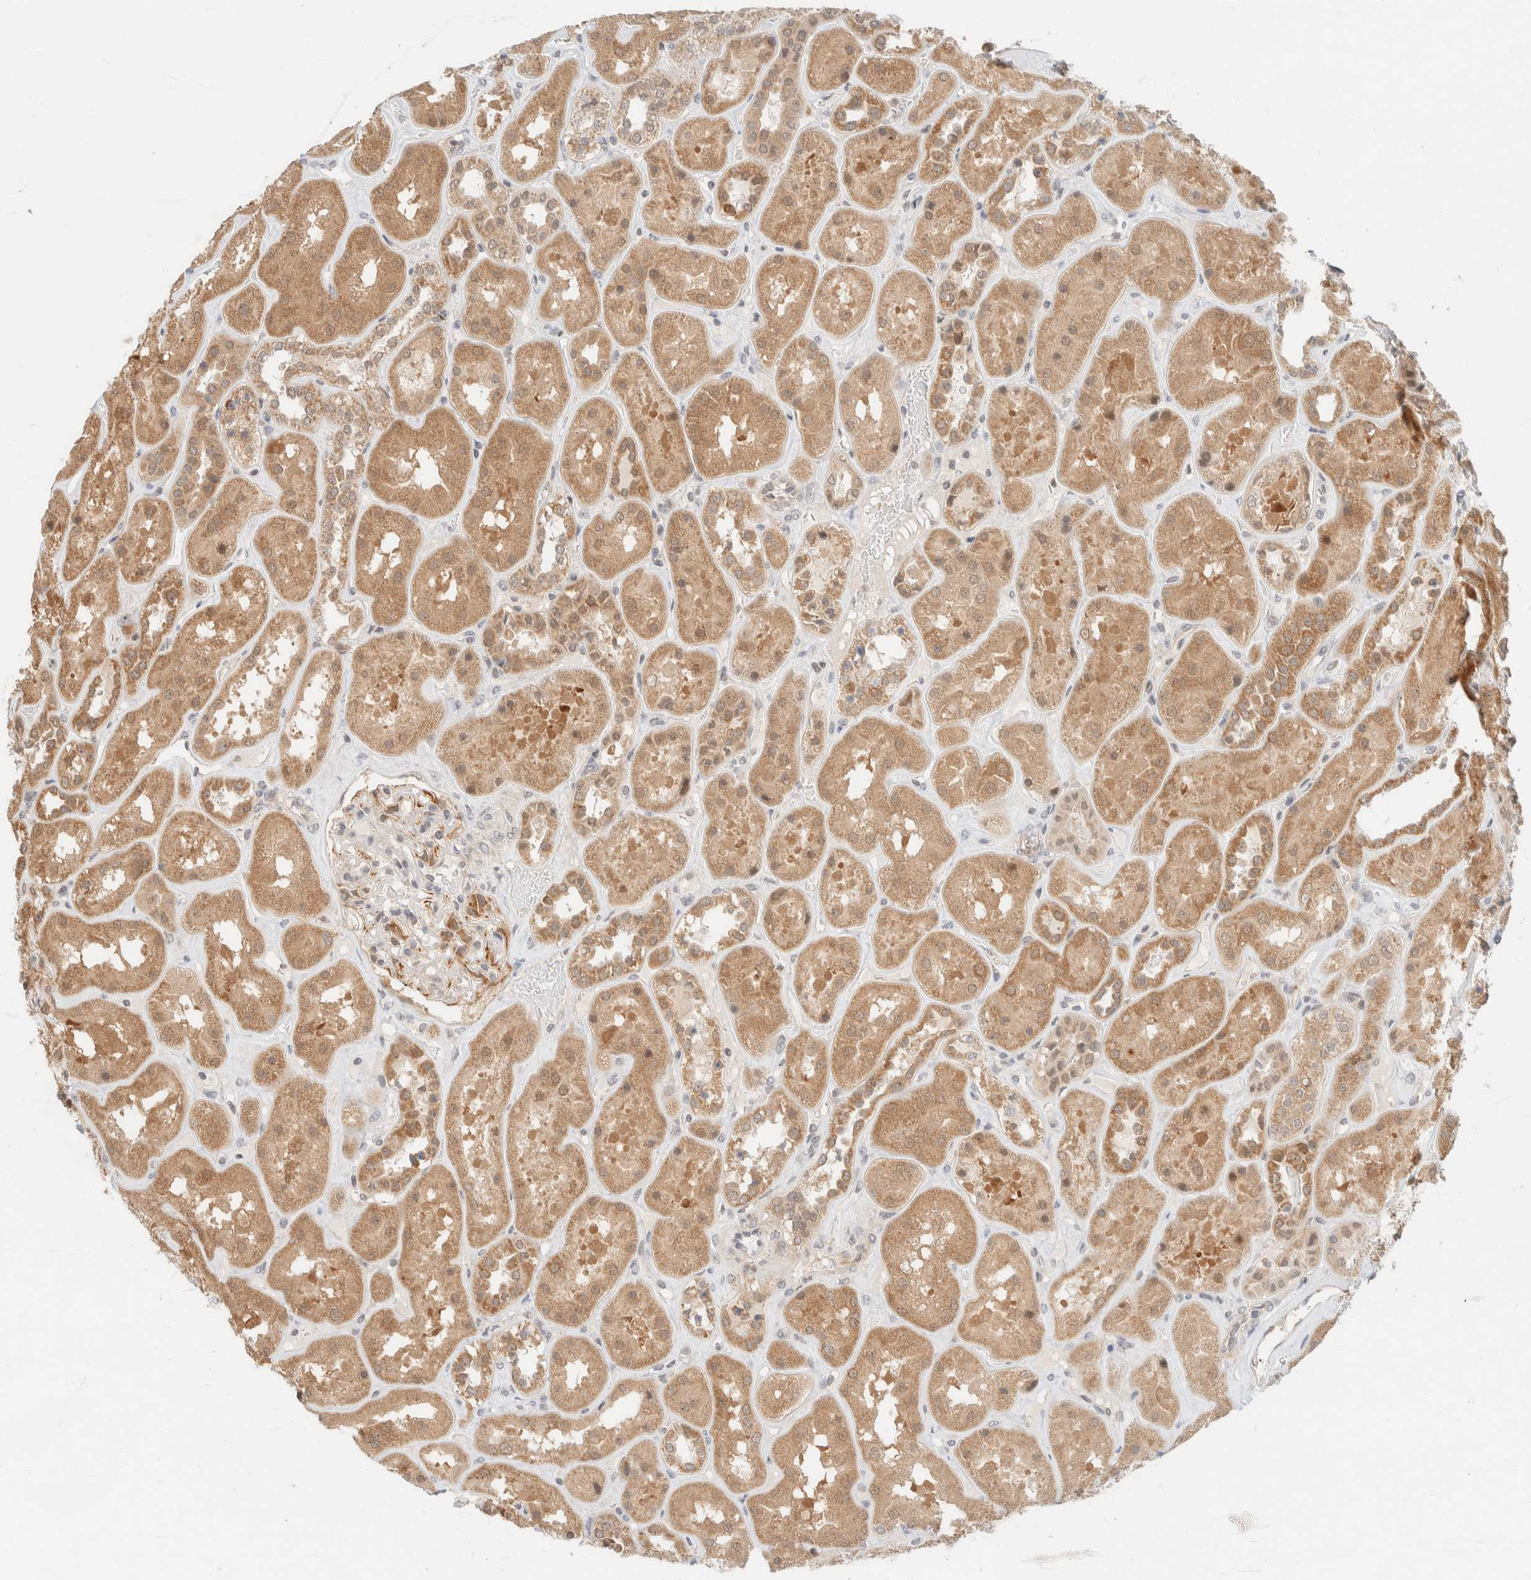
{"staining": {"intensity": "moderate", "quantity": "25%-75%", "location": "cytoplasmic/membranous"}, "tissue": "kidney", "cell_type": "Cells in glomeruli", "image_type": "normal", "snomed": [{"axis": "morphology", "description": "Normal tissue, NOS"}, {"axis": "topography", "description": "Kidney"}], "caption": "Immunohistochemistry (IHC) photomicrograph of unremarkable kidney stained for a protein (brown), which shows medium levels of moderate cytoplasmic/membranous positivity in about 25%-75% of cells in glomeruli.", "gene": "C8orf76", "patient": {"sex": "male", "age": 70}}